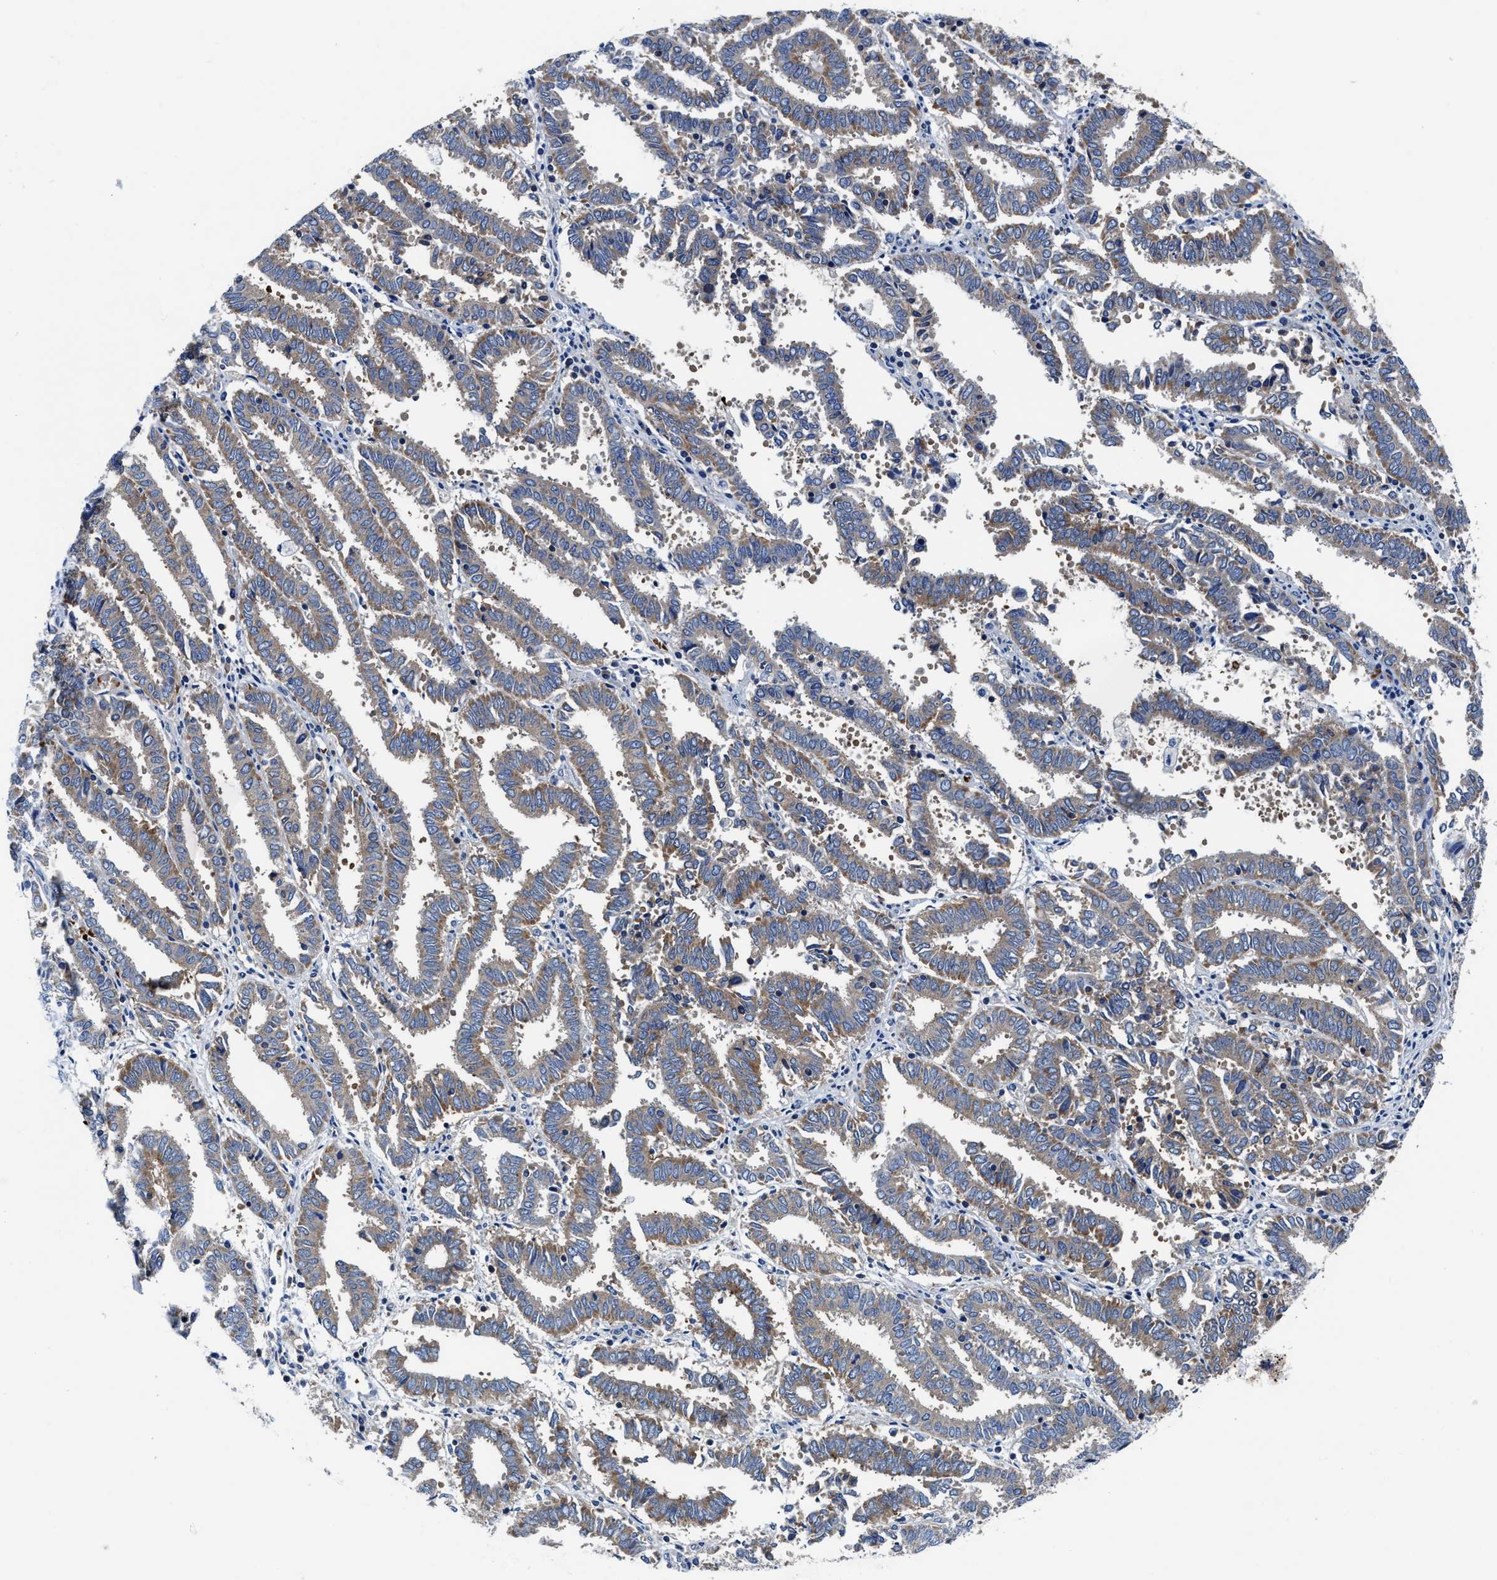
{"staining": {"intensity": "weak", "quantity": ">75%", "location": "cytoplasmic/membranous"}, "tissue": "endometrial cancer", "cell_type": "Tumor cells", "image_type": "cancer", "snomed": [{"axis": "morphology", "description": "Adenocarcinoma, NOS"}, {"axis": "topography", "description": "Uterus"}], "caption": "Protein staining displays weak cytoplasmic/membranous expression in about >75% of tumor cells in adenocarcinoma (endometrial).", "gene": "PHLPP1", "patient": {"sex": "female", "age": 83}}